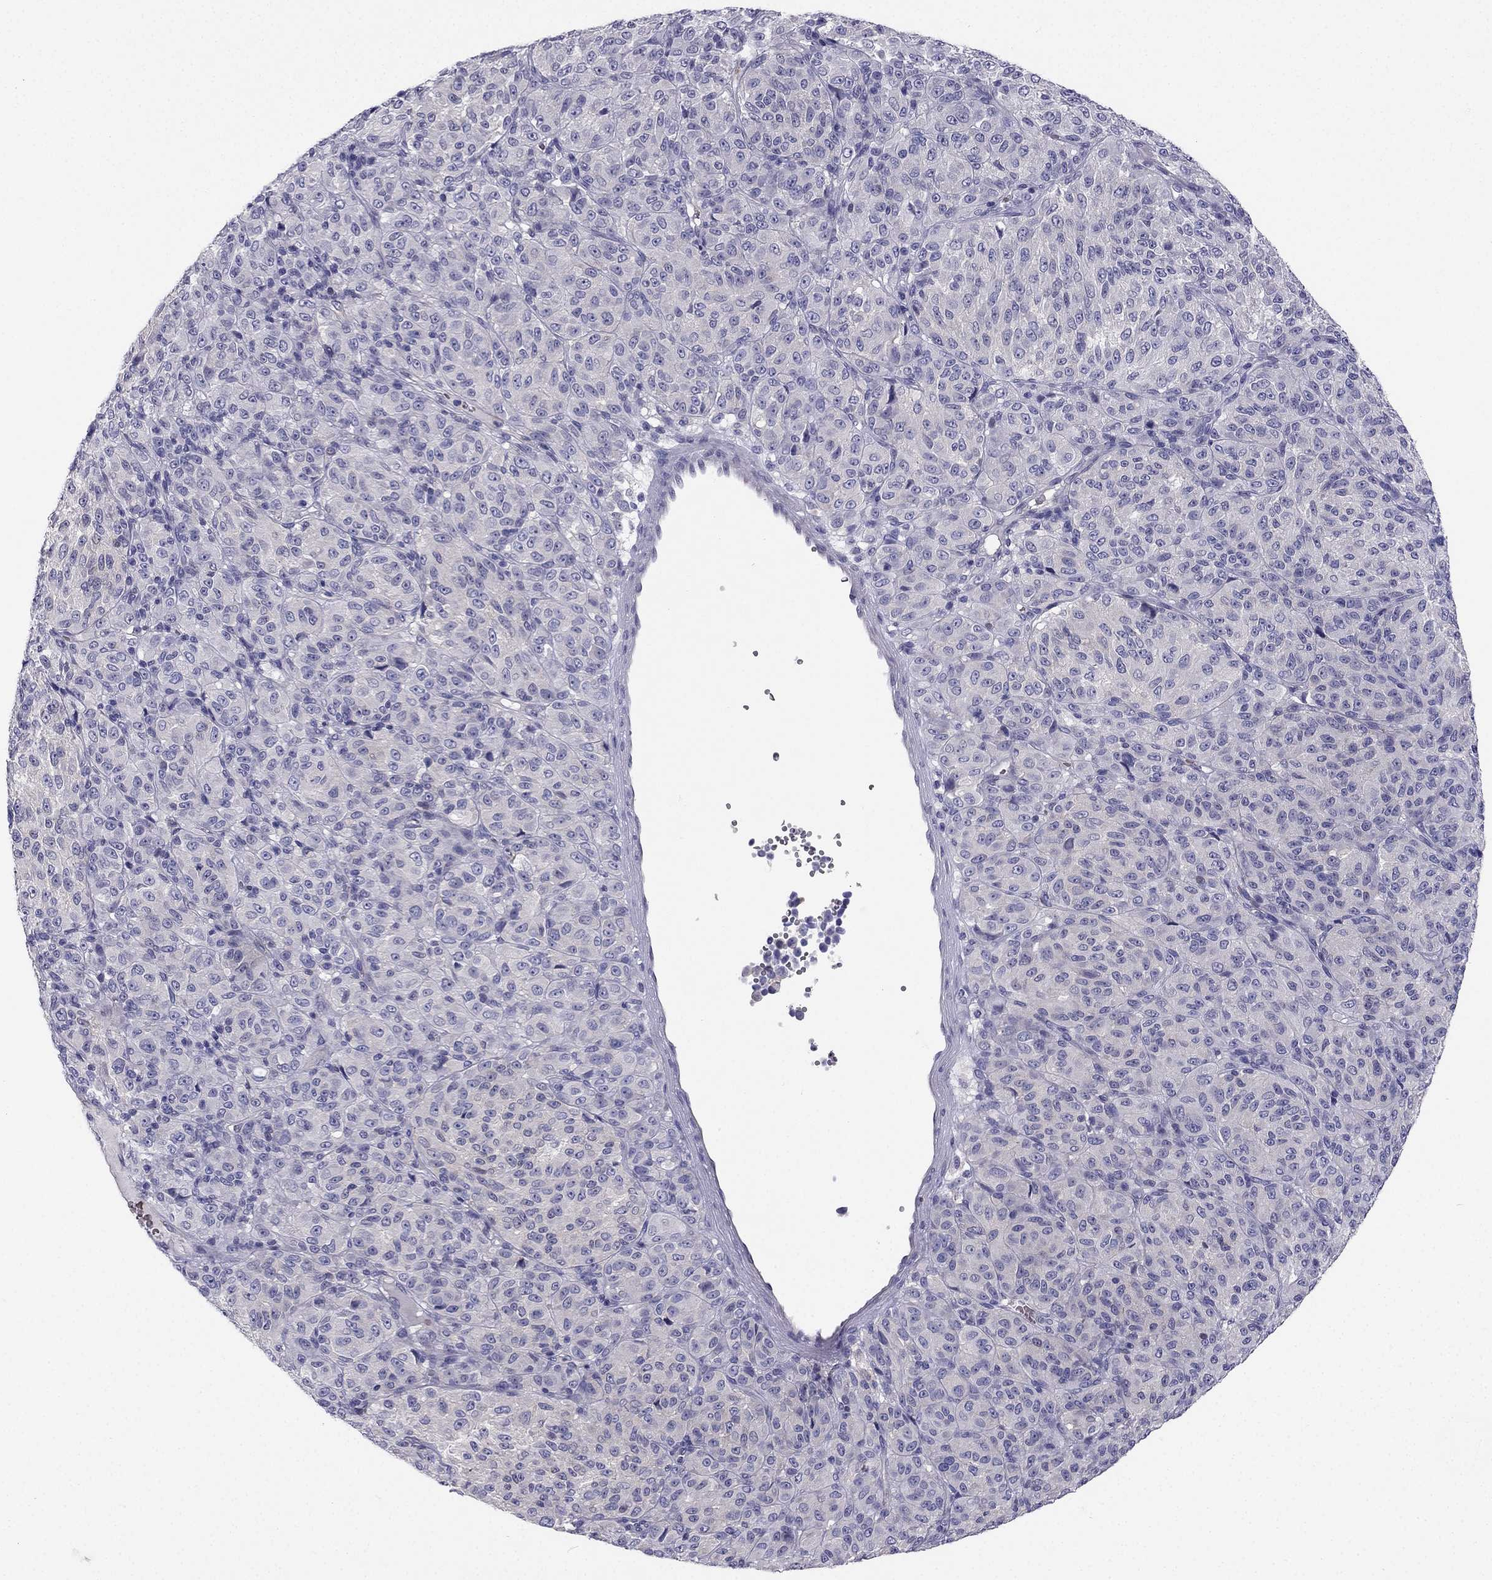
{"staining": {"intensity": "negative", "quantity": "none", "location": "none"}, "tissue": "melanoma", "cell_type": "Tumor cells", "image_type": "cancer", "snomed": [{"axis": "morphology", "description": "Malignant melanoma, Metastatic site"}, {"axis": "topography", "description": "Brain"}], "caption": "Histopathology image shows no significant protein expression in tumor cells of malignant melanoma (metastatic site). Nuclei are stained in blue.", "gene": "RSPH14", "patient": {"sex": "female", "age": 56}}